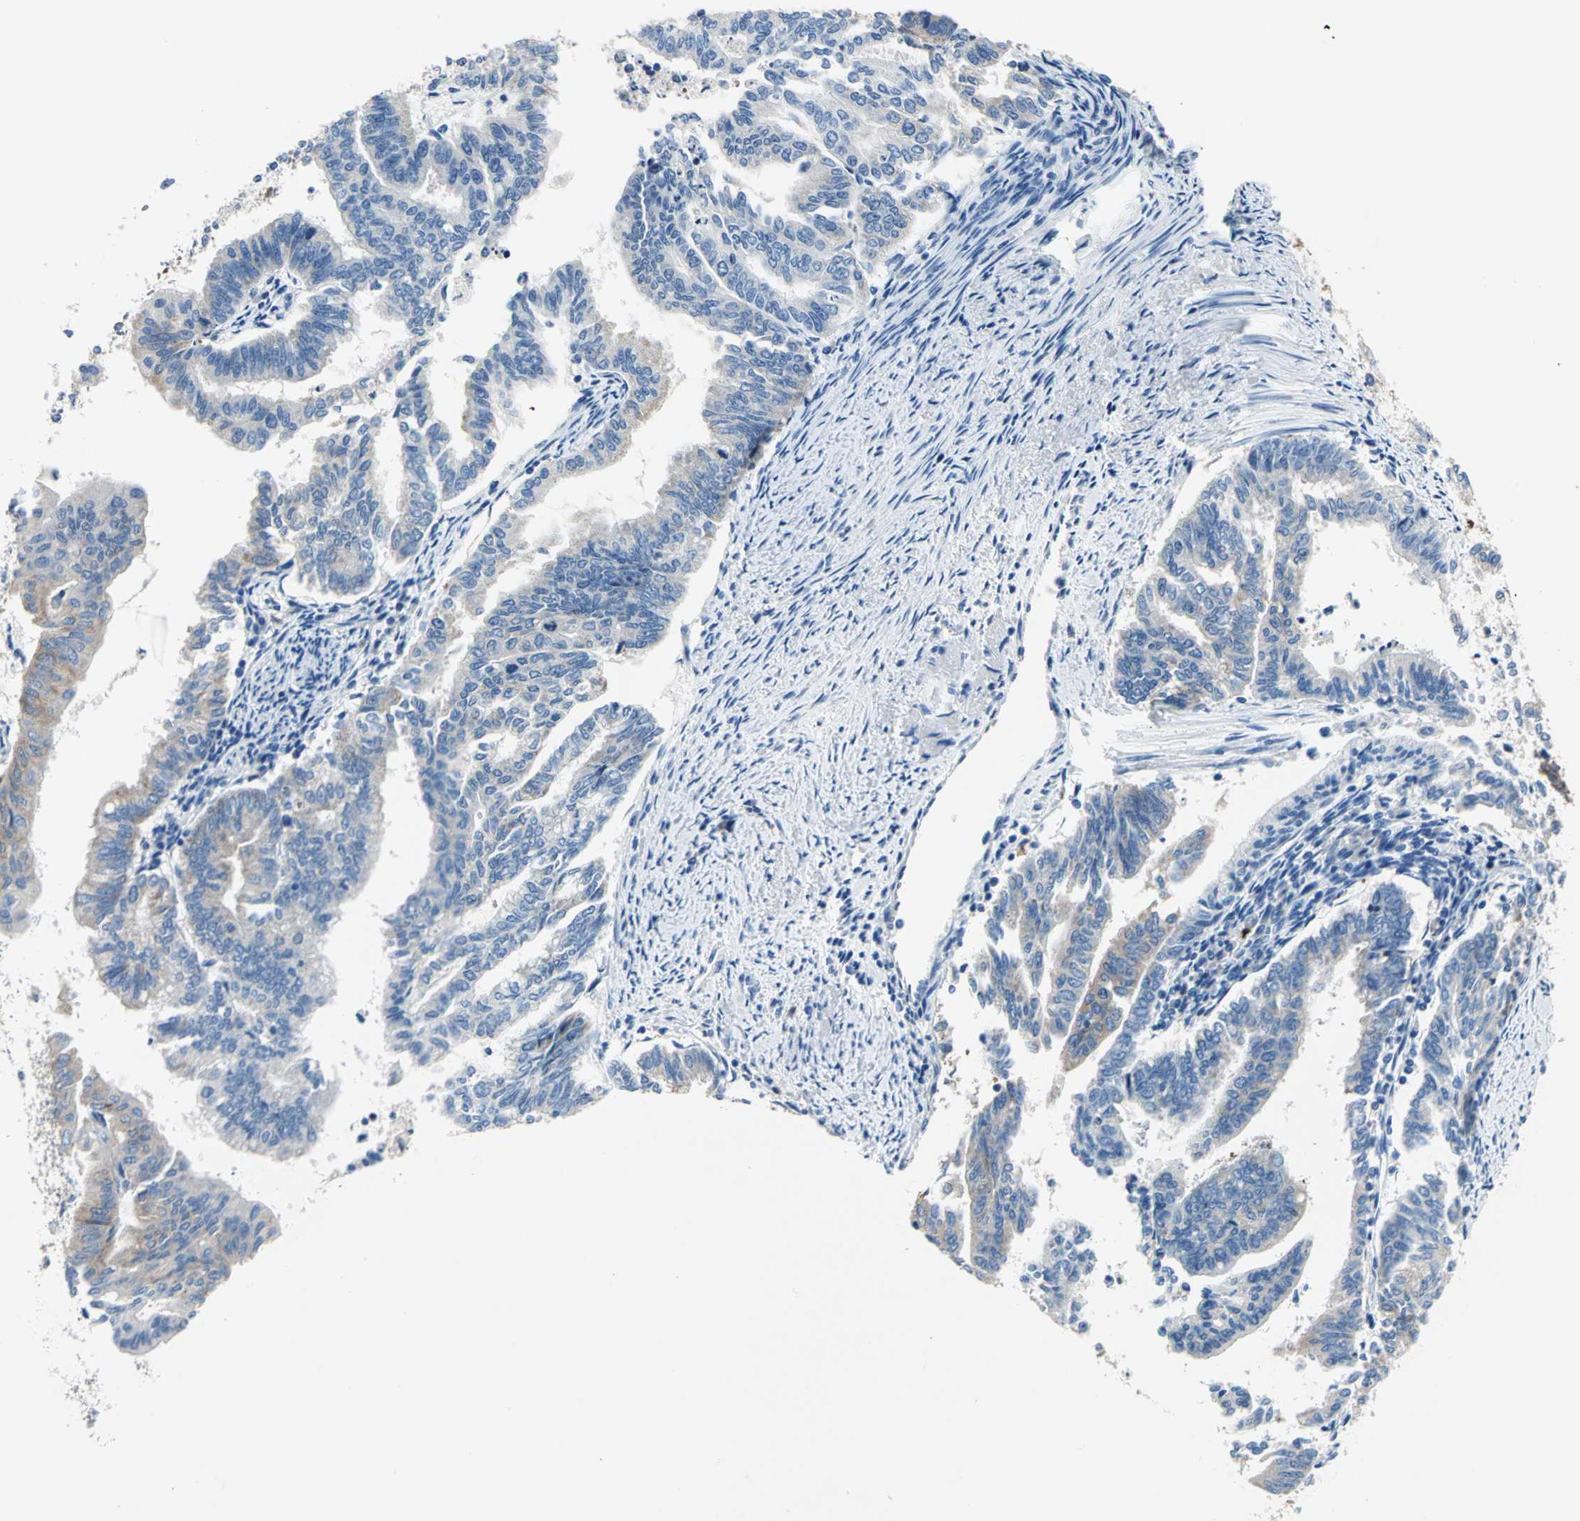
{"staining": {"intensity": "weak", "quantity": "25%-75%", "location": "cytoplasmic/membranous"}, "tissue": "endometrial cancer", "cell_type": "Tumor cells", "image_type": "cancer", "snomed": [{"axis": "morphology", "description": "Adenocarcinoma, NOS"}, {"axis": "topography", "description": "Endometrium"}], "caption": "Human adenocarcinoma (endometrial) stained for a protein (brown) reveals weak cytoplasmic/membranous positive positivity in approximately 25%-75% of tumor cells.", "gene": "TRIM25", "patient": {"sex": "female", "age": 79}}